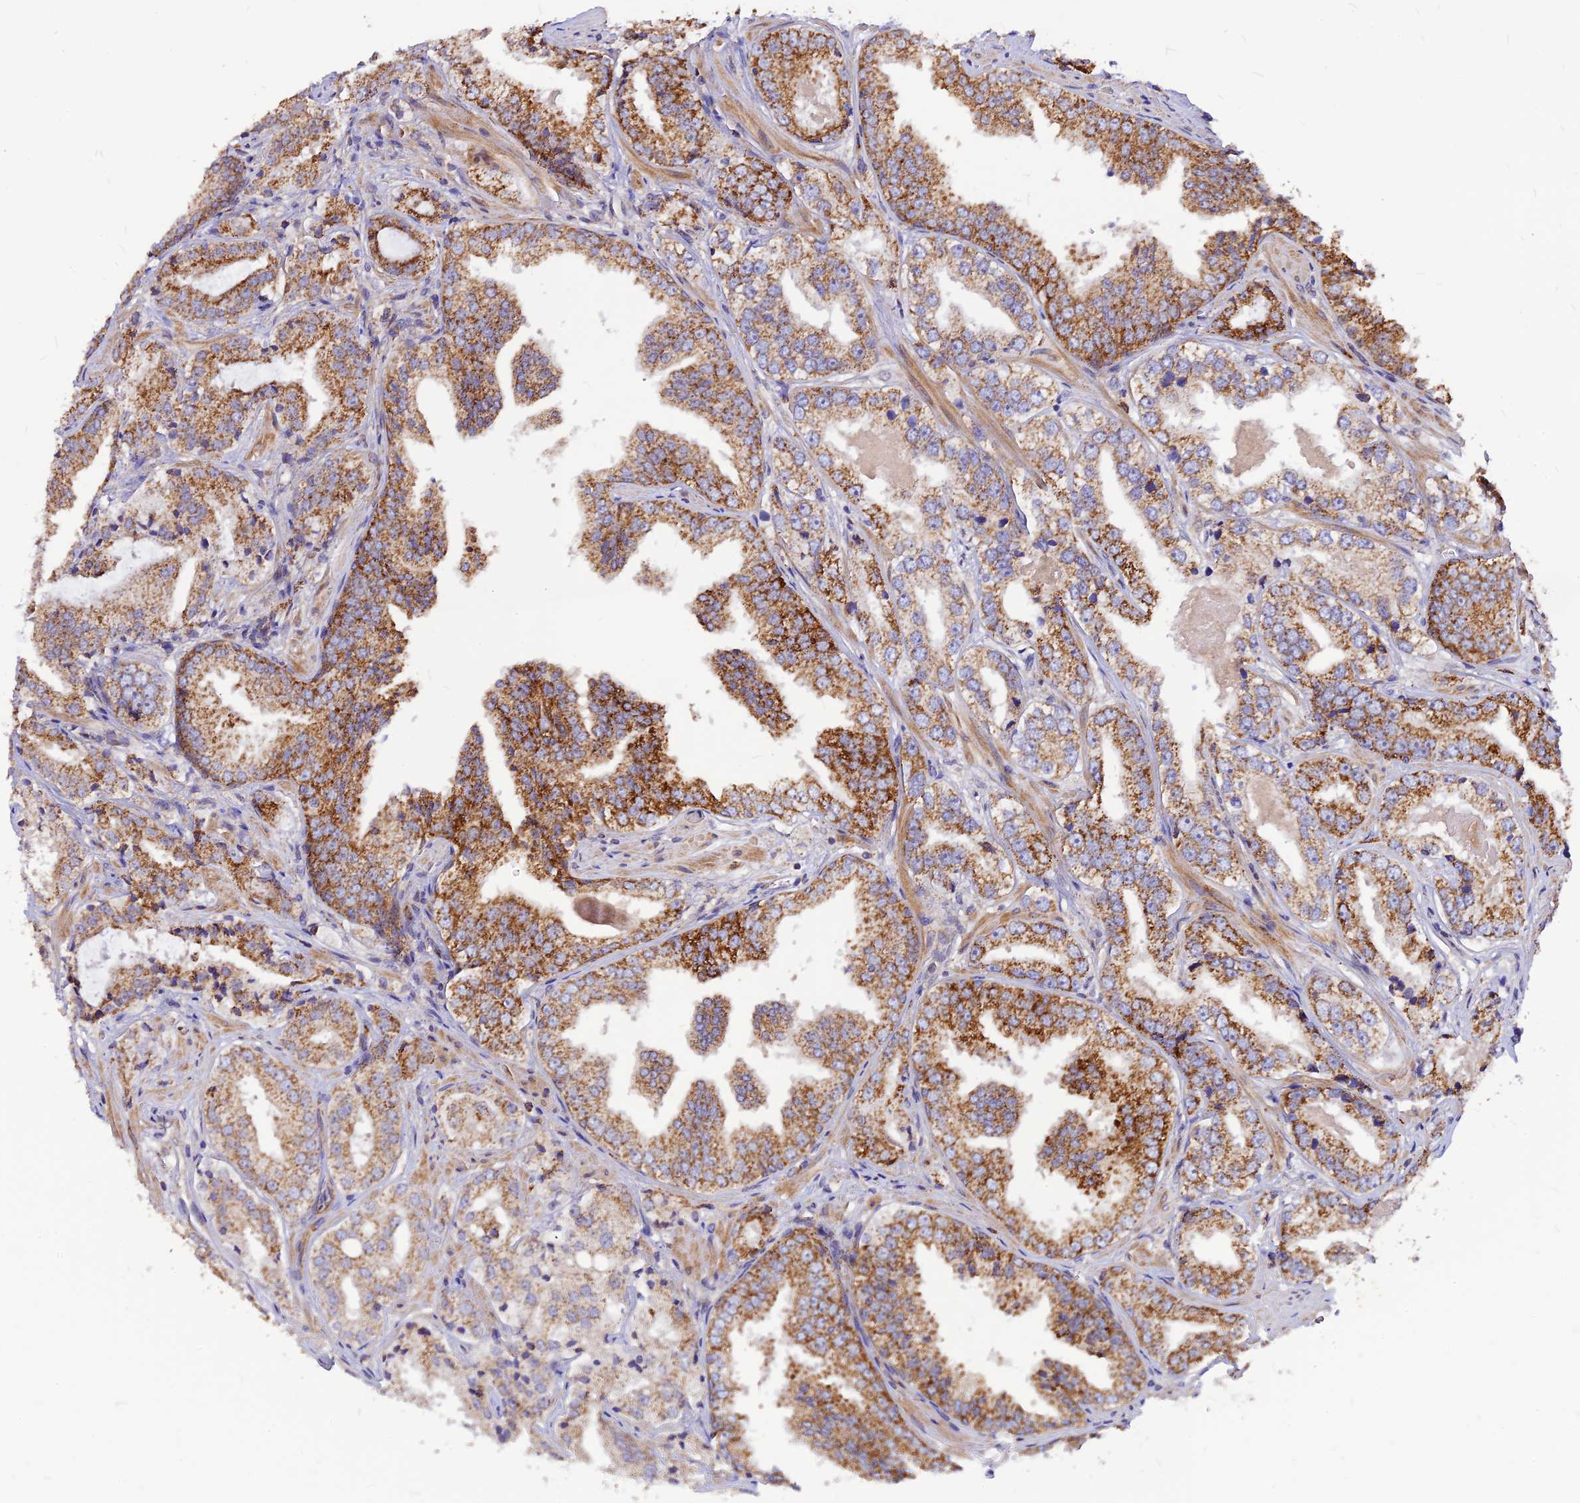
{"staining": {"intensity": "strong", "quantity": "25%-75%", "location": "cytoplasmic/membranous"}, "tissue": "prostate cancer", "cell_type": "Tumor cells", "image_type": "cancer", "snomed": [{"axis": "morphology", "description": "Adenocarcinoma, Low grade"}, {"axis": "topography", "description": "Prostate"}], "caption": "High-magnification brightfield microscopy of prostate cancer (low-grade adenocarcinoma) stained with DAB (3,3'-diaminobenzidine) (brown) and counterstained with hematoxylin (blue). tumor cells exhibit strong cytoplasmic/membranous staining is appreciated in approximately25%-75% of cells. The staining was performed using DAB (3,3'-diaminobenzidine), with brown indicating positive protein expression. Nuclei are stained blue with hematoxylin.", "gene": "ECI1", "patient": {"sex": "male", "age": 60}}